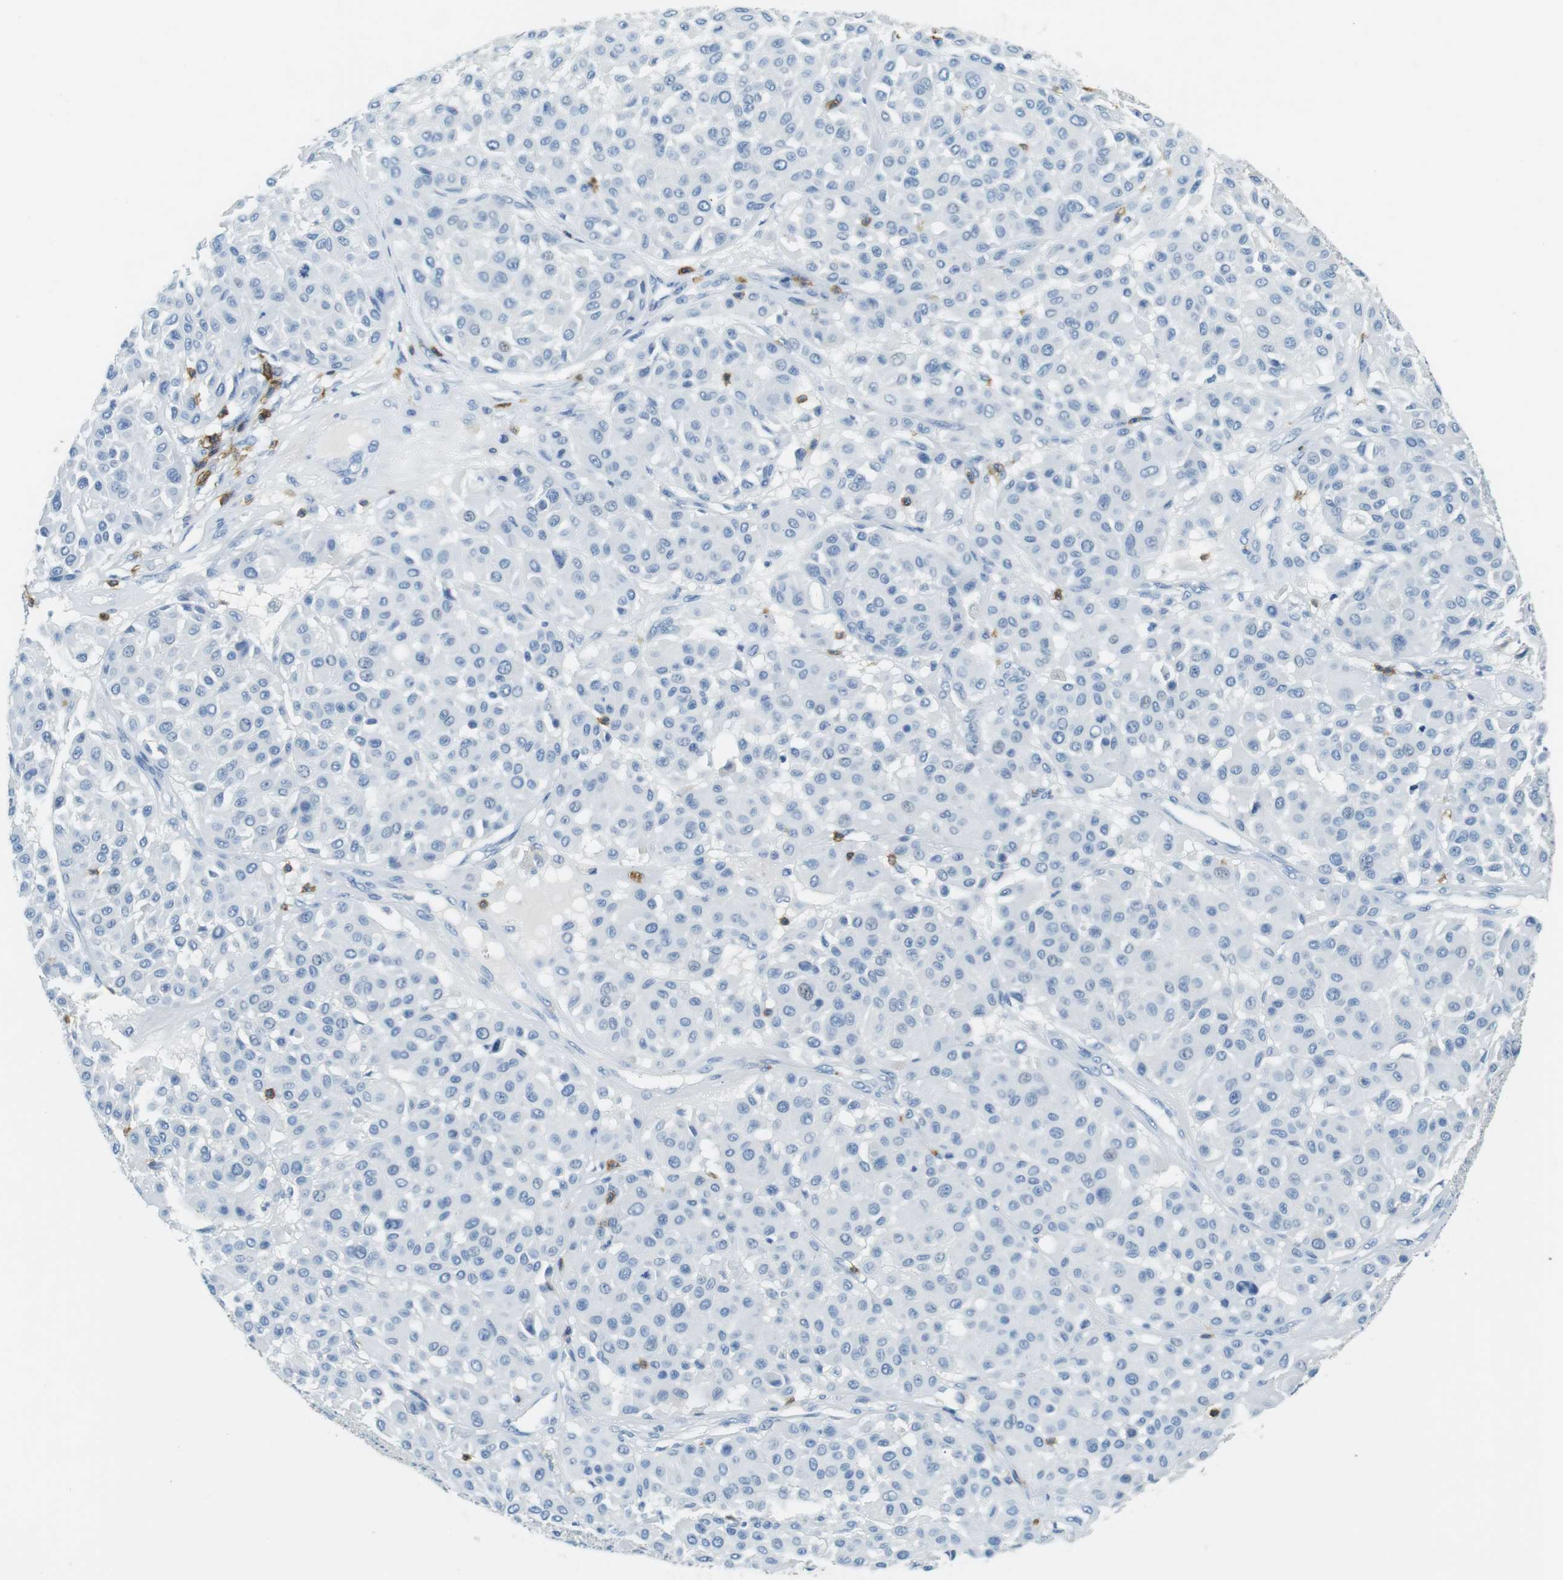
{"staining": {"intensity": "negative", "quantity": "none", "location": "none"}, "tissue": "melanoma", "cell_type": "Tumor cells", "image_type": "cancer", "snomed": [{"axis": "morphology", "description": "Malignant melanoma, Metastatic site"}, {"axis": "topography", "description": "Soft tissue"}], "caption": "High power microscopy image of an IHC micrograph of malignant melanoma (metastatic site), revealing no significant expression in tumor cells. (DAB immunohistochemistry, high magnification).", "gene": "LAT", "patient": {"sex": "male", "age": 41}}